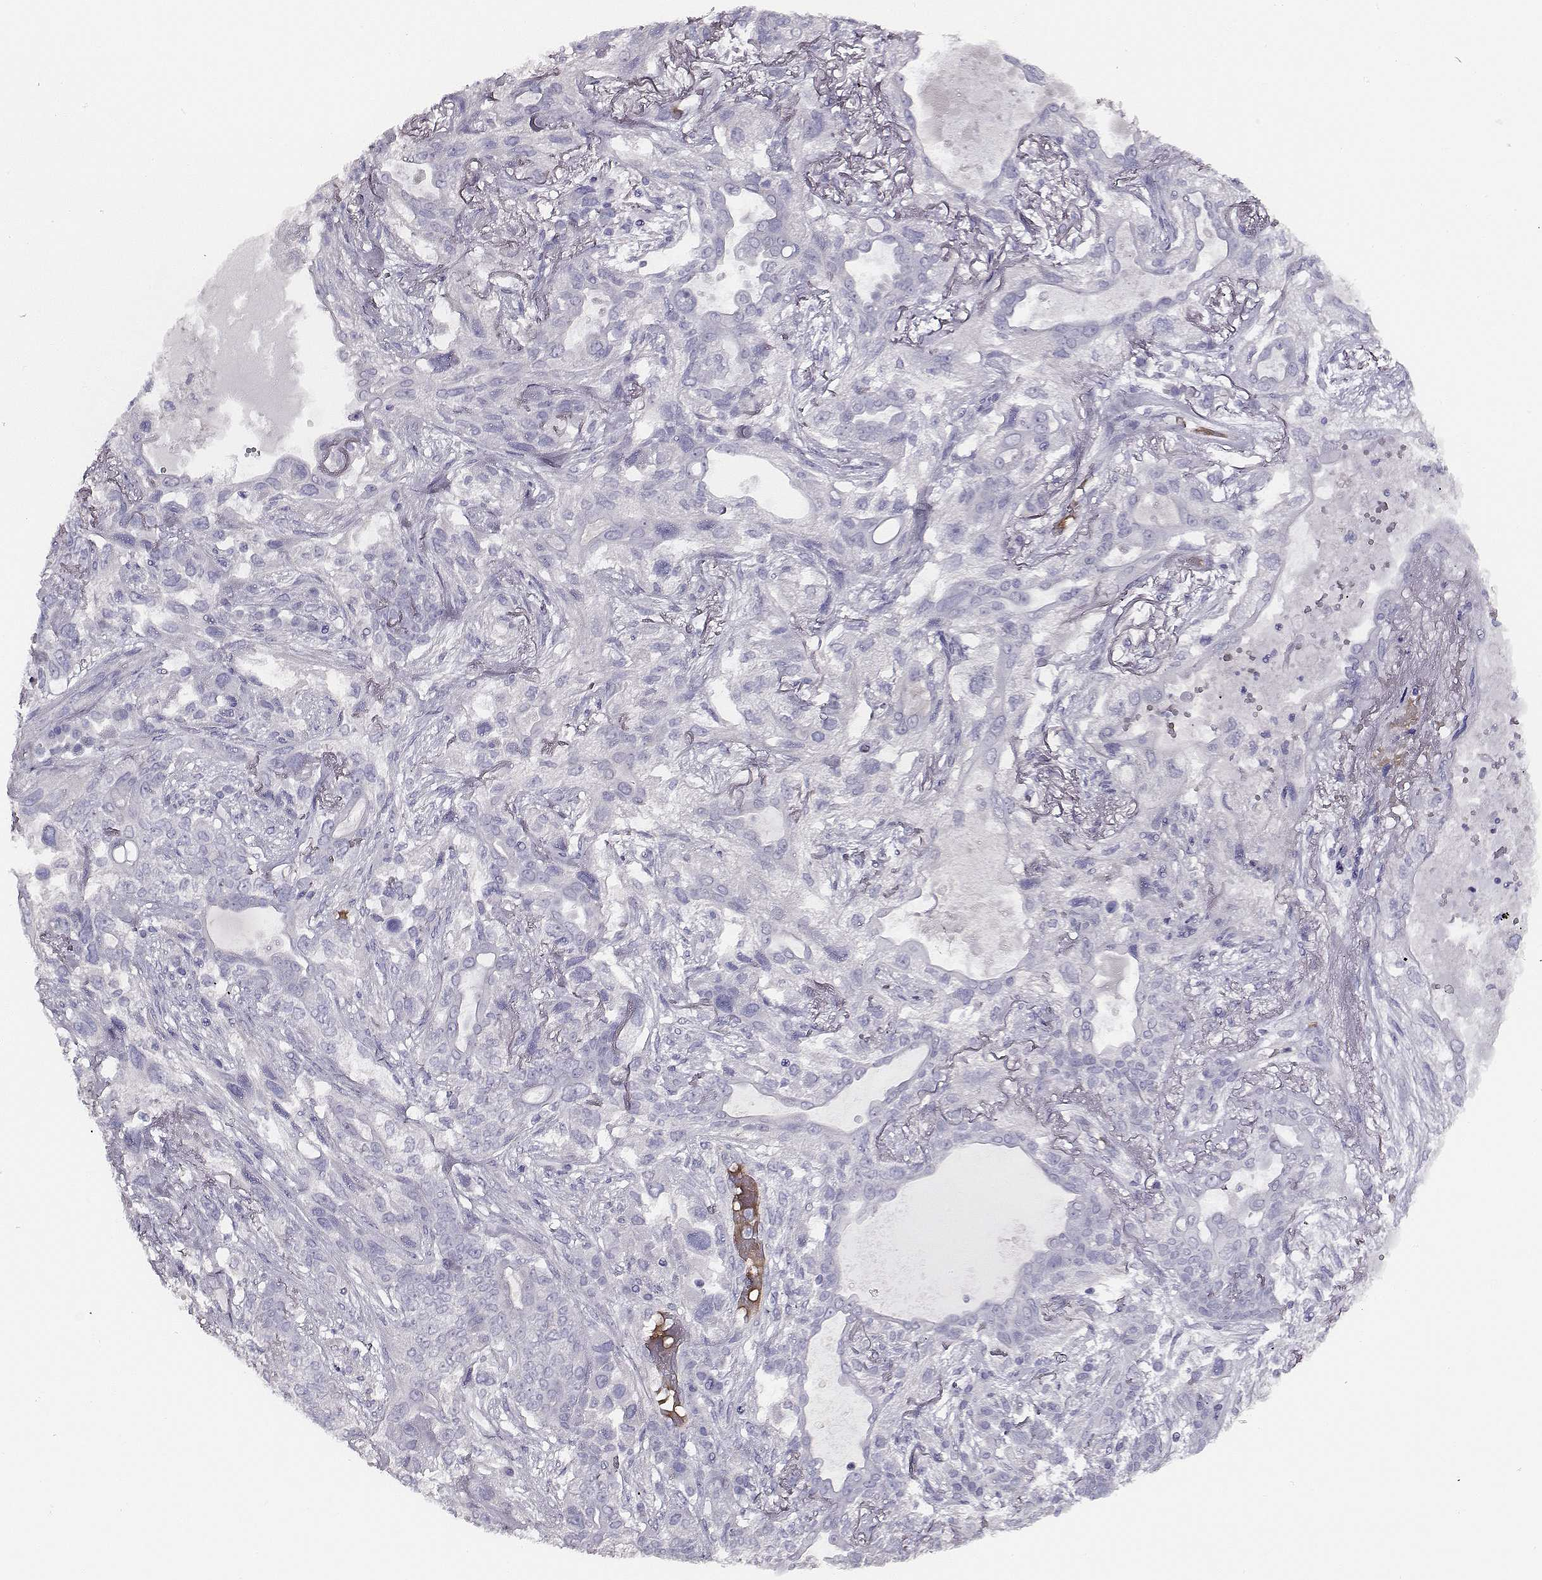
{"staining": {"intensity": "negative", "quantity": "none", "location": "none"}, "tissue": "lung cancer", "cell_type": "Tumor cells", "image_type": "cancer", "snomed": [{"axis": "morphology", "description": "Squamous cell carcinoma, NOS"}, {"axis": "topography", "description": "Lung"}], "caption": "Protein analysis of squamous cell carcinoma (lung) reveals no significant expression in tumor cells.", "gene": "AADAT", "patient": {"sex": "female", "age": 70}}